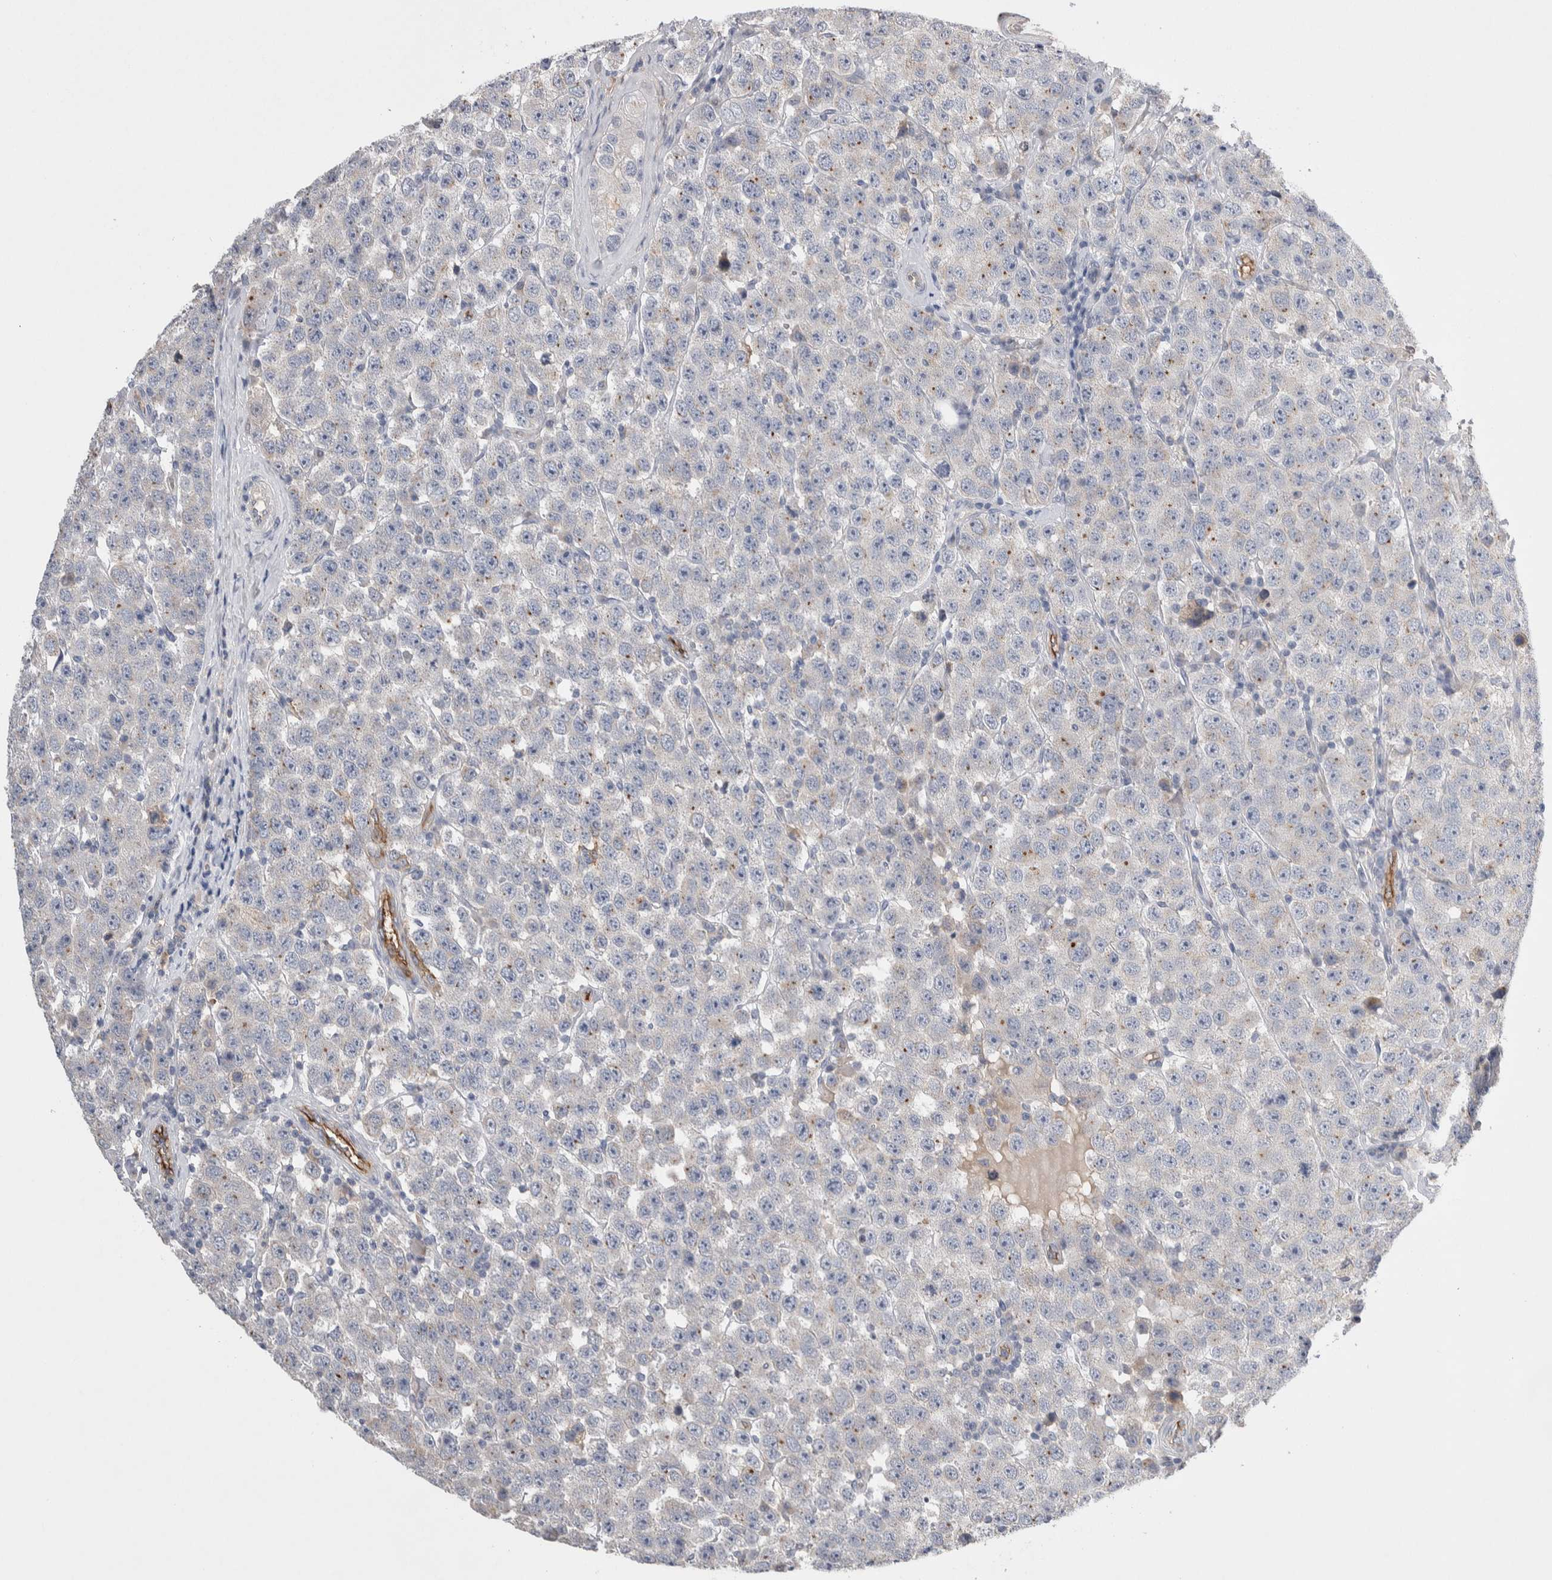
{"staining": {"intensity": "negative", "quantity": "none", "location": "none"}, "tissue": "testis cancer", "cell_type": "Tumor cells", "image_type": "cancer", "snomed": [{"axis": "morphology", "description": "Seminoma, NOS"}, {"axis": "morphology", "description": "Carcinoma, Embryonal, NOS"}, {"axis": "topography", "description": "Testis"}], "caption": "Immunohistochemistry (IHC) photomicrograph of neoplastic tissue: testis cancer stained with DAB (3,3'-diaminobenzidine) reveals no significant protein staining in tumor cells. The staining was performed using DAB to visualize the protein expression in brown, while the nuclei were stained in blue with hematoxylin (Magnification: 20x).", "gene": "CEP131", "patient": {"sex": "male", "age": 28}}